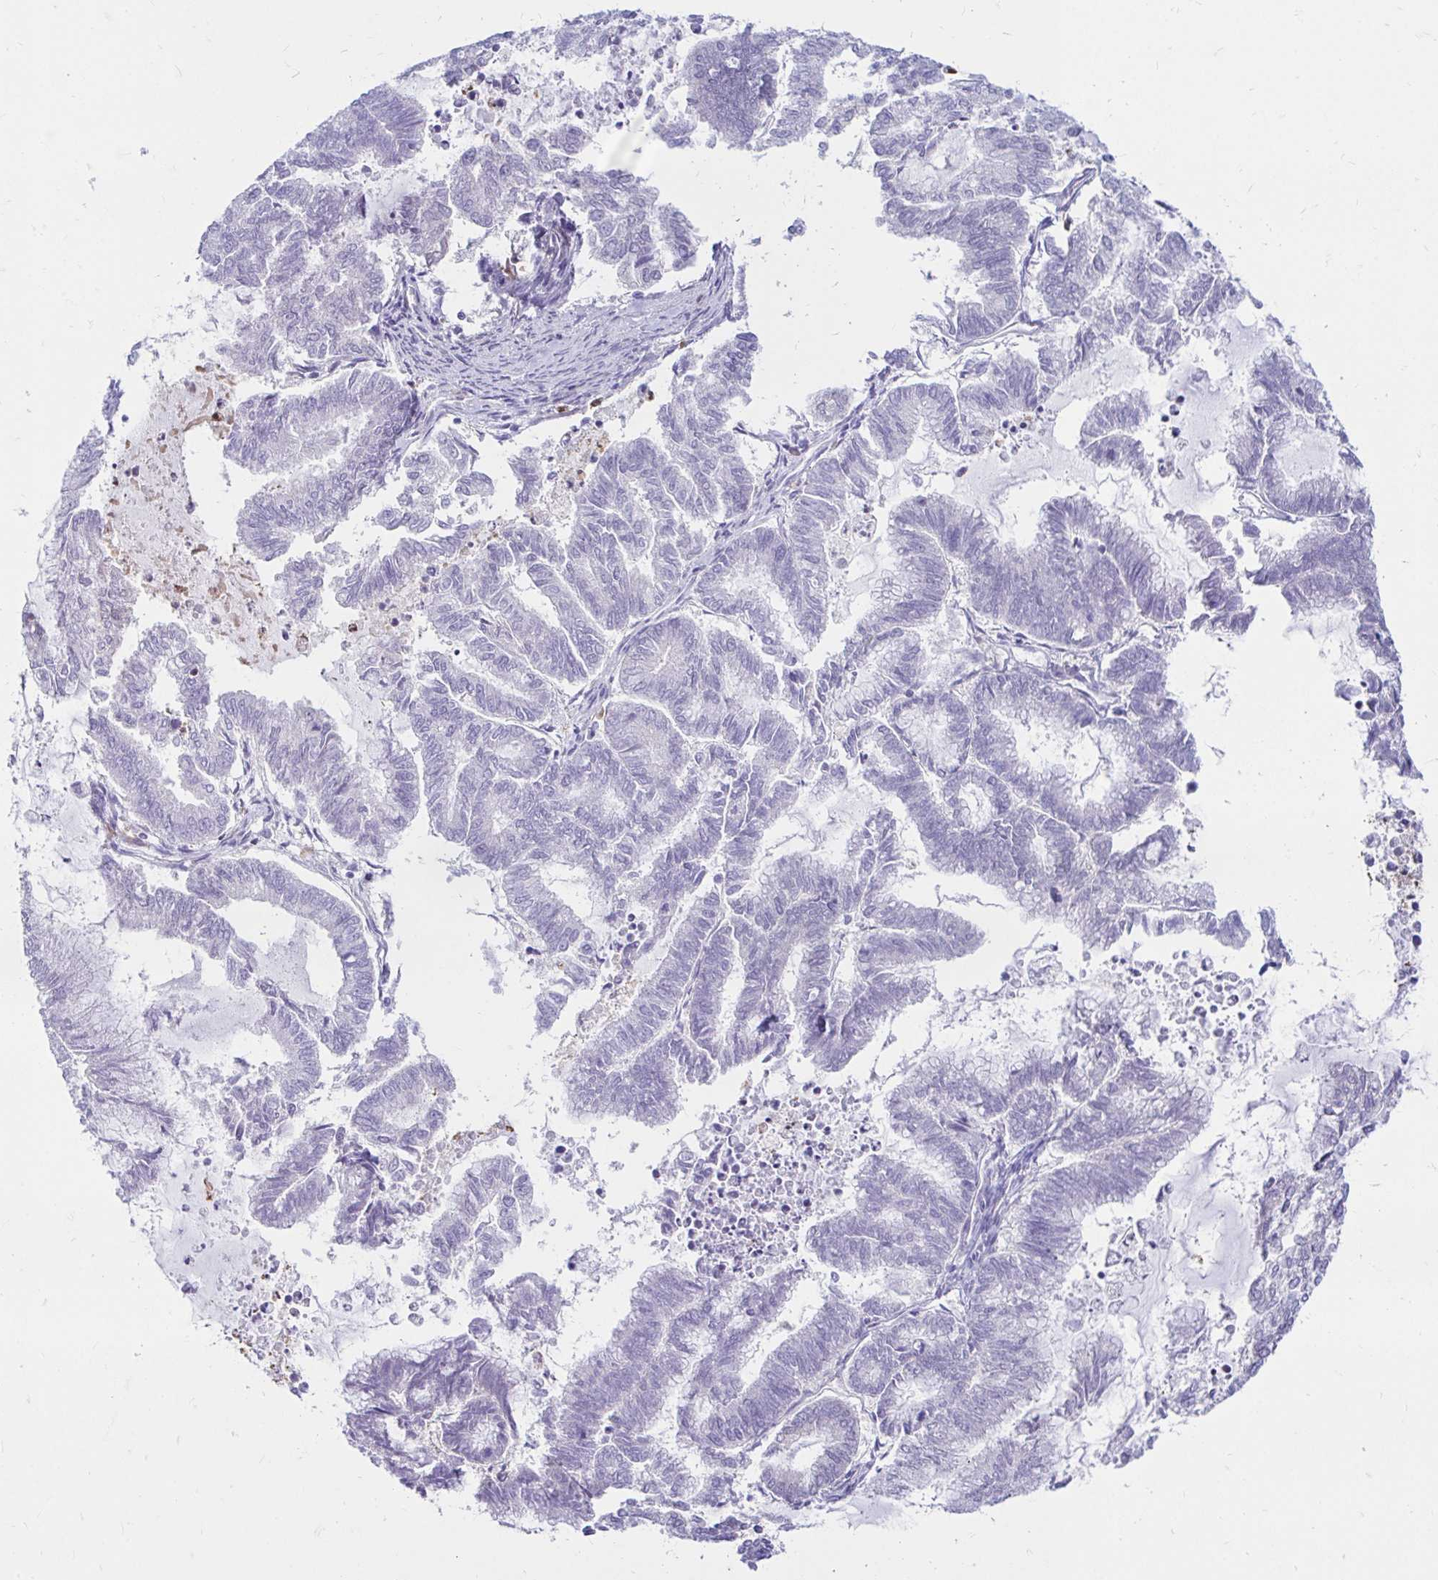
{"staining": {"intensity": "negative", "quantity": "none", "location": "none"}, "tissue": "endometrial cancer", "cell_type": "Tumor cells", "image_type": "cancer", "snomed": [{"axis": "morphology", "description": "Adenocarcinoma, NOS"}, {"axis": "topography", "description": "Endometrium"}], "caption": "Endometrial adenocarcinoma was stained to show a protein in brown. There is no significant expression in tumor cells. (DAB immunohistochemistry, high magnification).", "gene": "PYCARD", "patient": {"sex": "female", "age": 79}}